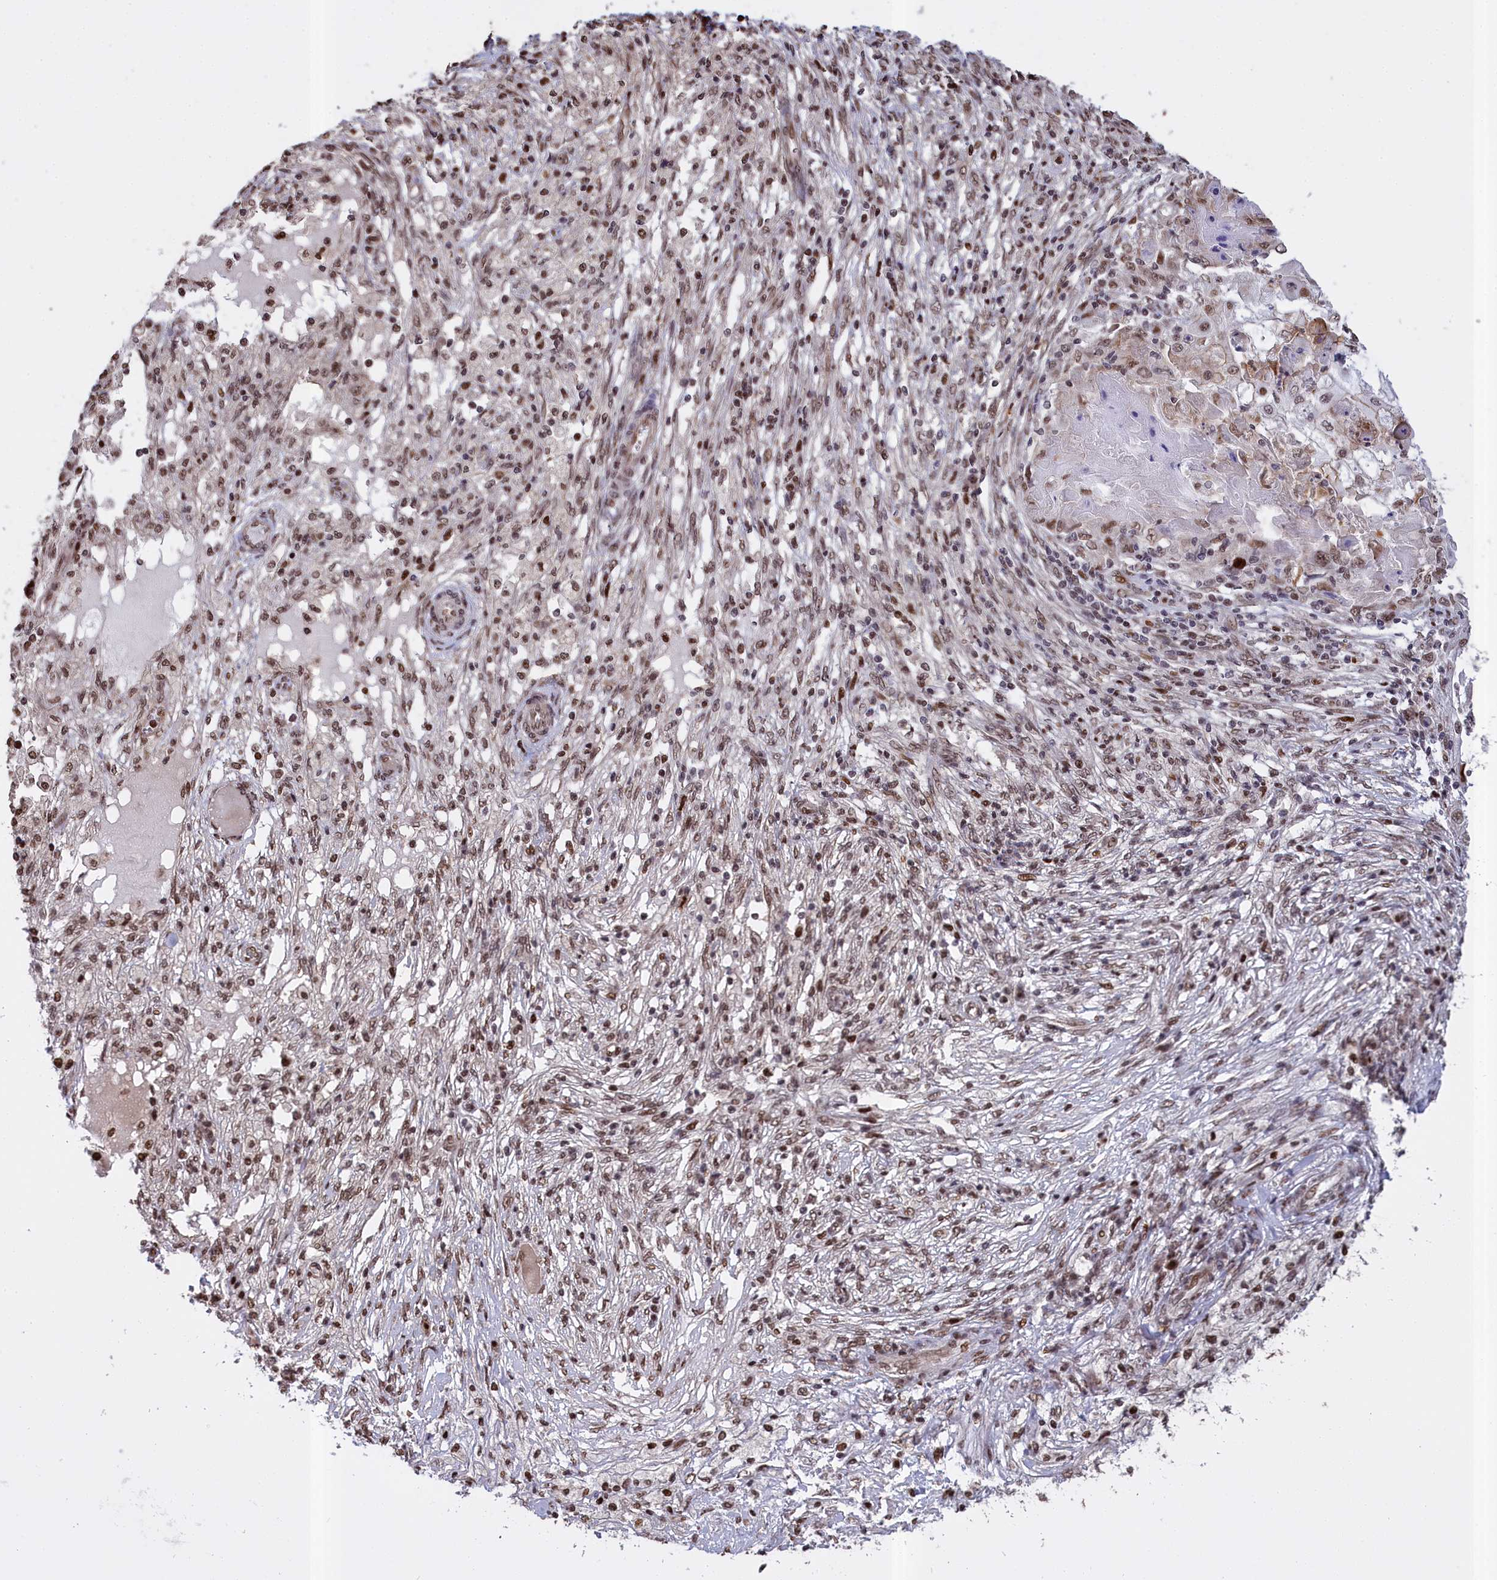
{"staining": {"intensity": "moderate", "quantity": ">75%", "location": "nuclear"}, "tissue": "ovarian cancer", "cell_type": "Tumor cells", "image_type": "cancer", "snomed": [{"axis": "morphology", "description": "Carcinoma, endometroid"}, {"axis": "topography", "description": "Ovary"}], "caption": "Protein staining displays moderate nuclear staining in about >75% of tumor cells in endometroid carcinoma (ovarian).", "gene": "RELB", "patient": {"sex": "female", "age": 42}}